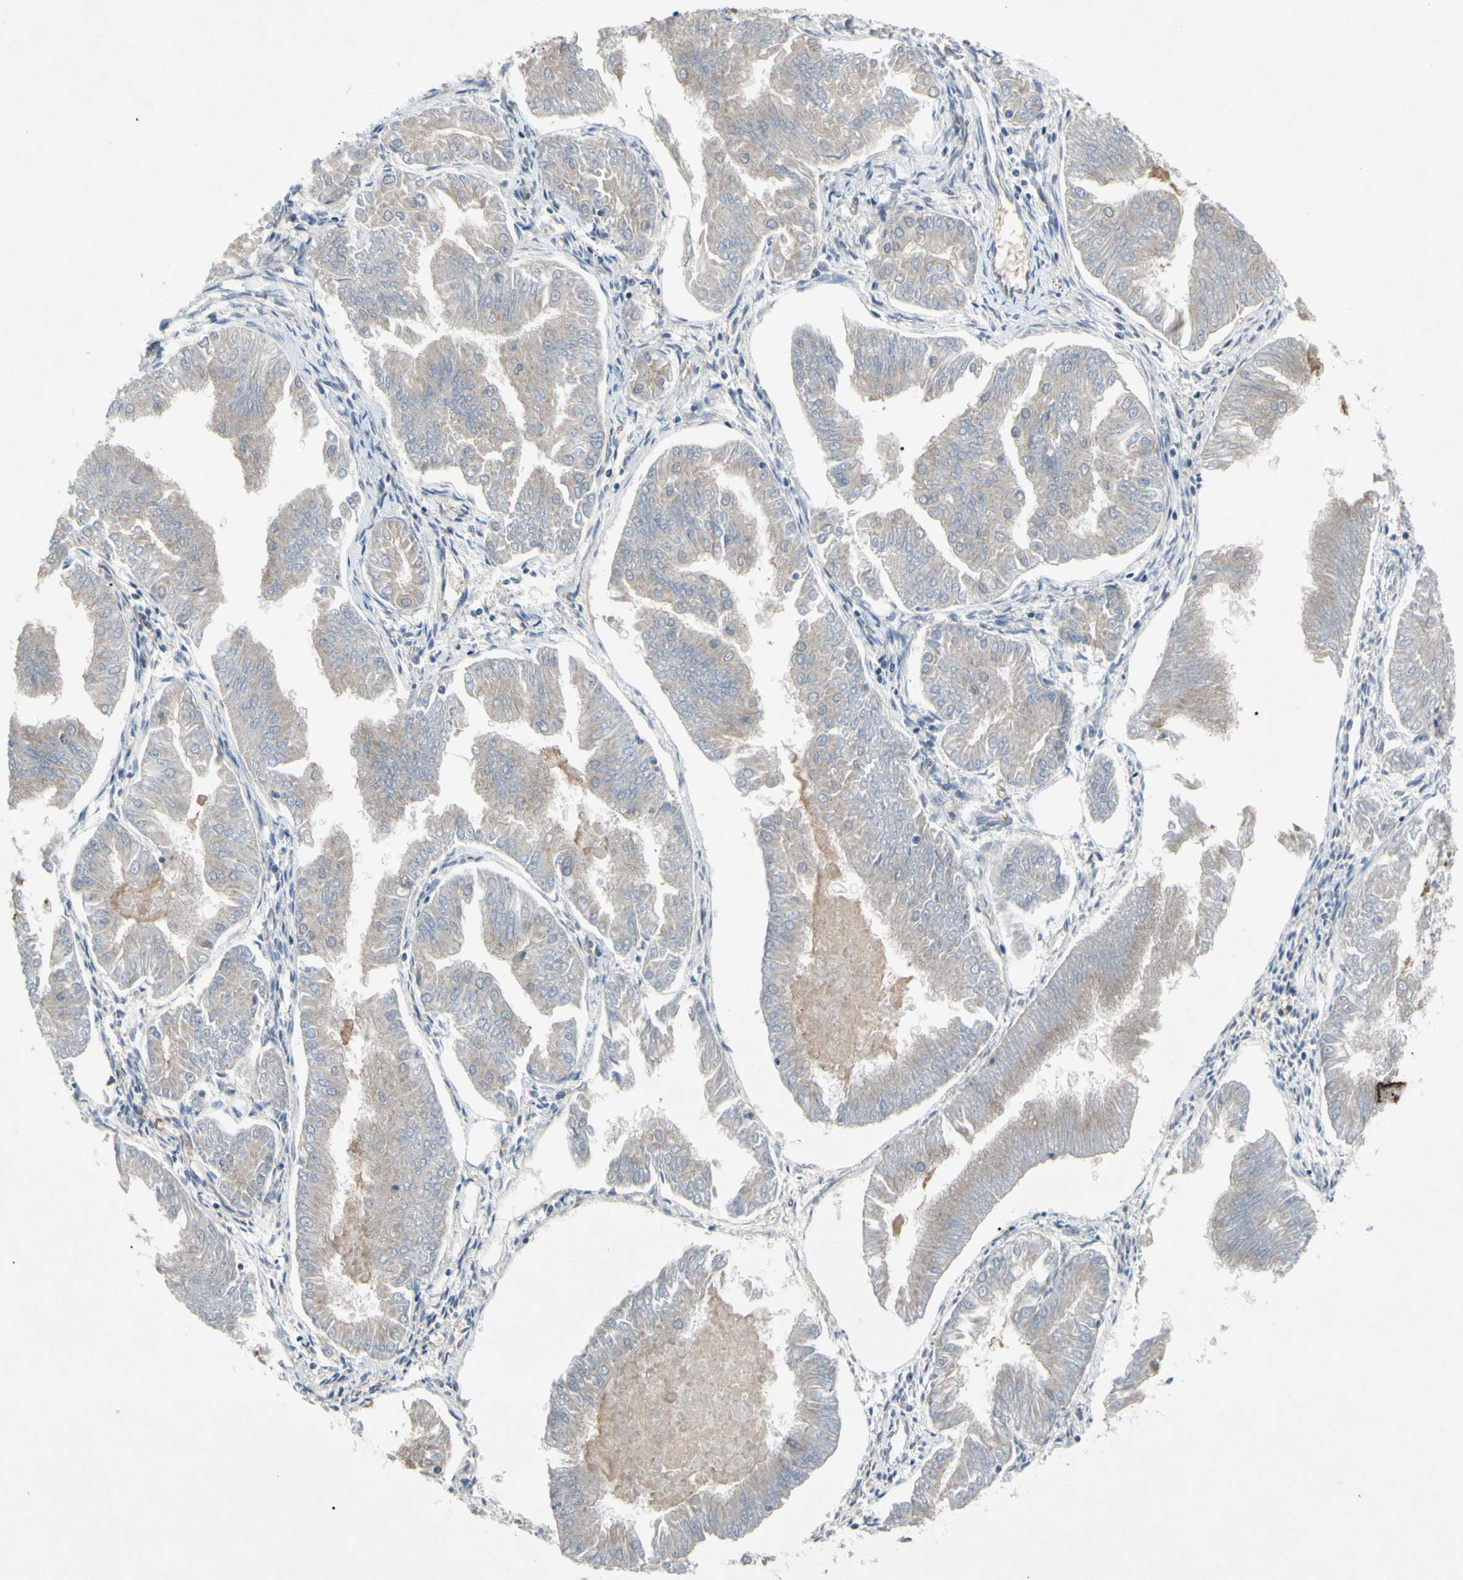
{"staining": {"intensity": "weak", "quantity": ">75%", "location": "cytoplasmic/membranous"}, "tissue": "endometrial cancer", "cell_type": "Tumor cells", "image_type": "cancer", "snomed": [{"axis": "morphology", "description": "Adenocarcinoma, NOS"}, {"axis": "topography", "description": "Endometrium"}], "caption": "Immunohistochemistry (IHC) (DAB (3,3'-diaminobenzidine)) staining of endometrial adenocarcinoma shows weak cytoplasmic/membranous protein staining in about >75% of tumor cells.", "gene": "TRDMT1", "patient": {"sex": "female", "age": 53}}